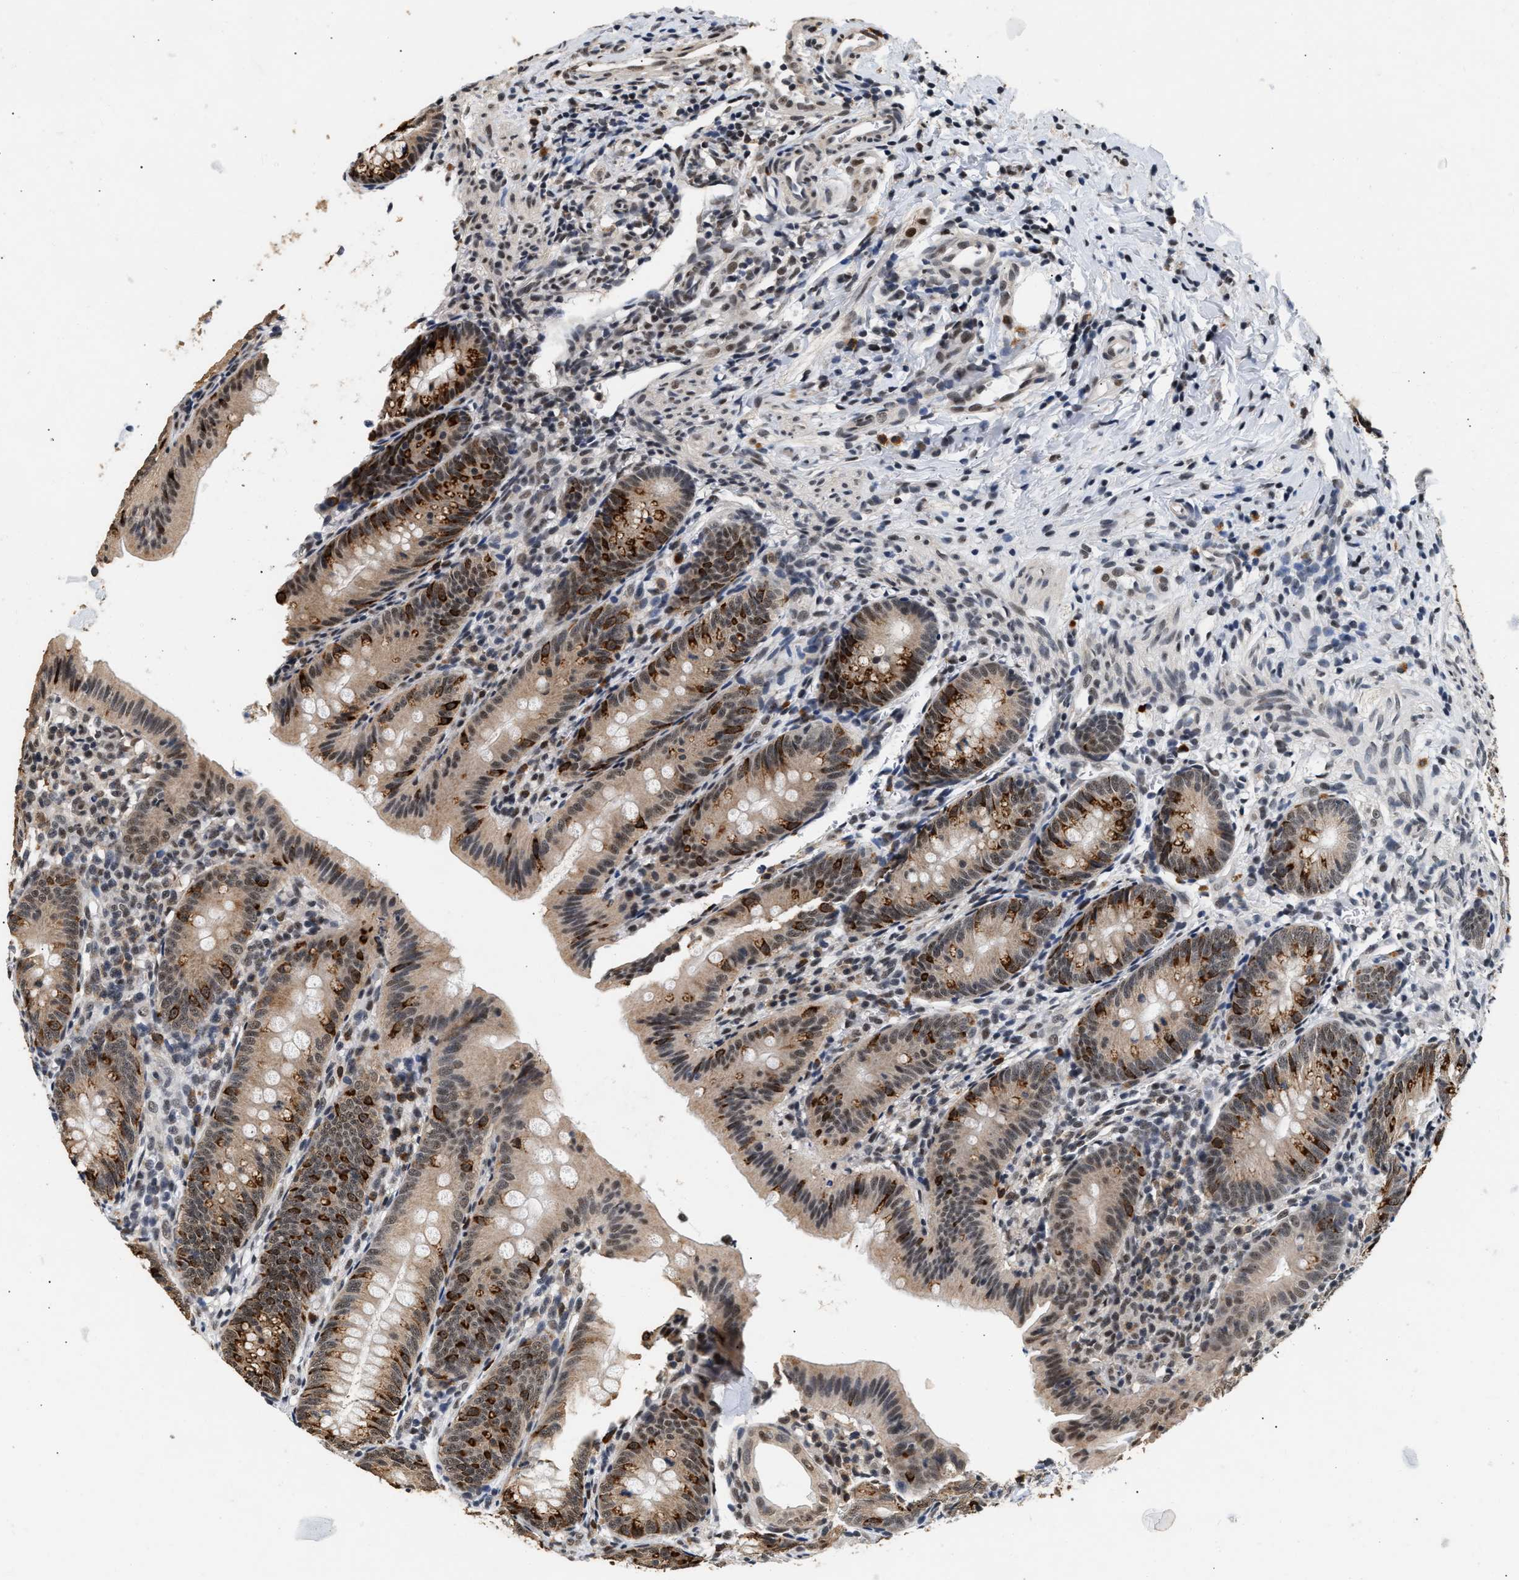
{"staining": {"intensity": "strong", "quantity": "<25%", "location": "cytoplasmic/membranous"}, "tissue": "appendix", "cell_type": "Glandular cells", "image_type": "normal", "snomed": [{"axis": "morphology", "description": "Normal tissue, NOS"}, {"axis": "topography", "description": "Appendix"}], "caption": "Immunohistochemistry (DAB) staining of unremarkable appendix reveals strong cytoplasmic/membranous protein staining in about <25% of glandular cells.", "gene": "THOC1", "patient": {"sex": "male", "age": 1}}